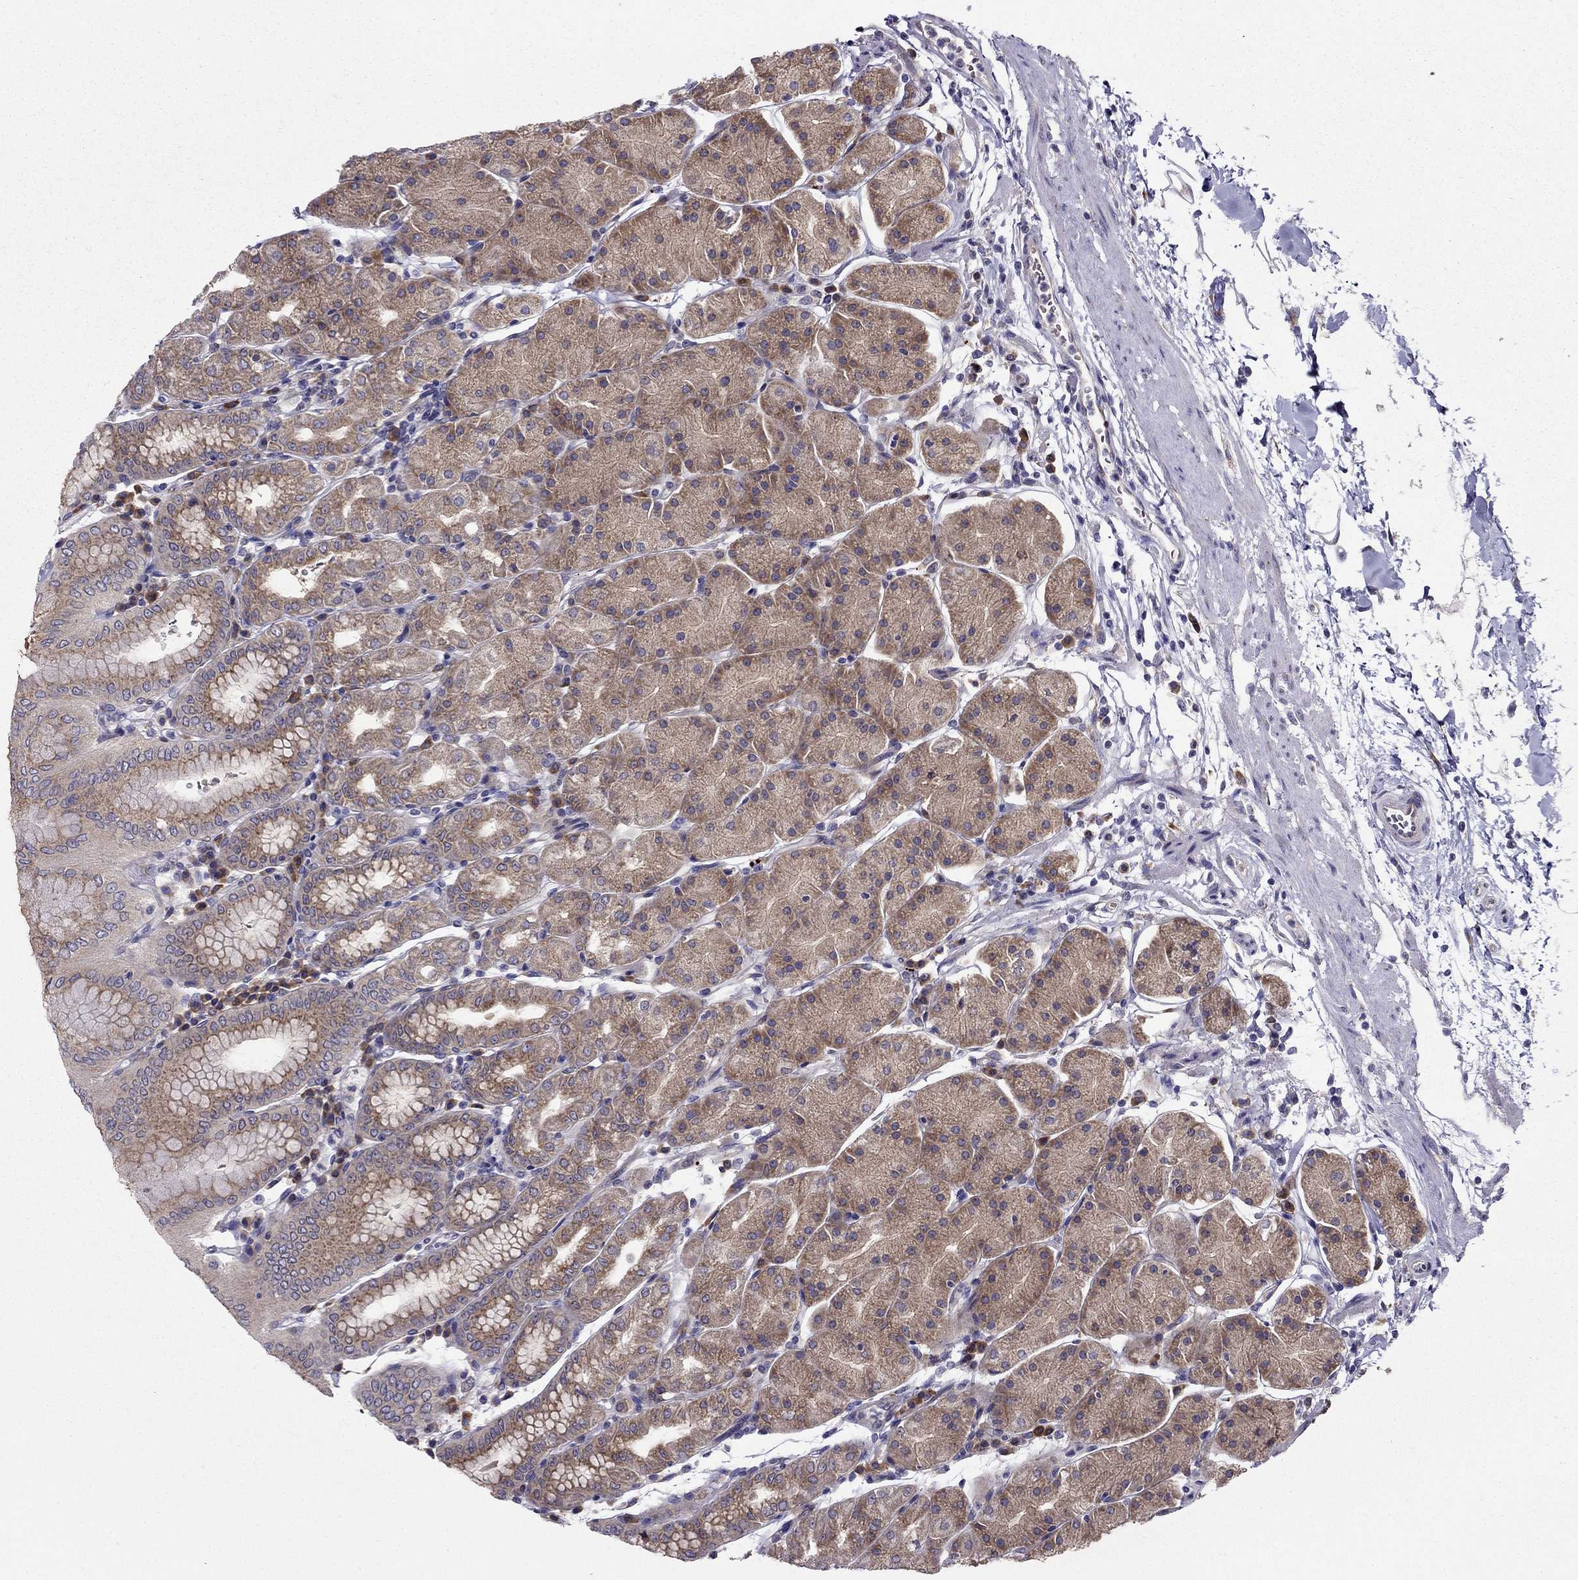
{"staining": {"intensity": "moderate", "quantity": "25%-75%", "location": "cytoplasmic/membranous"}, "tissue": "stomach", "cell_type": "Glandular cells", "image_type": "normal", "snomed": [{"axis": "morphology", "description": "Normal tissue, NOS"}, {"axis": "topography", "description": "Stomach"}], "caption": "This image exhibits immunohistochemistry (IHC) staining of unremarkable stomach, with medium moderate cytoplasmic/membranous expression in about 25%-75% of glandular cells.", "gene": "ARHGEF28", "patient": {"sex": "male", "age": 54}}